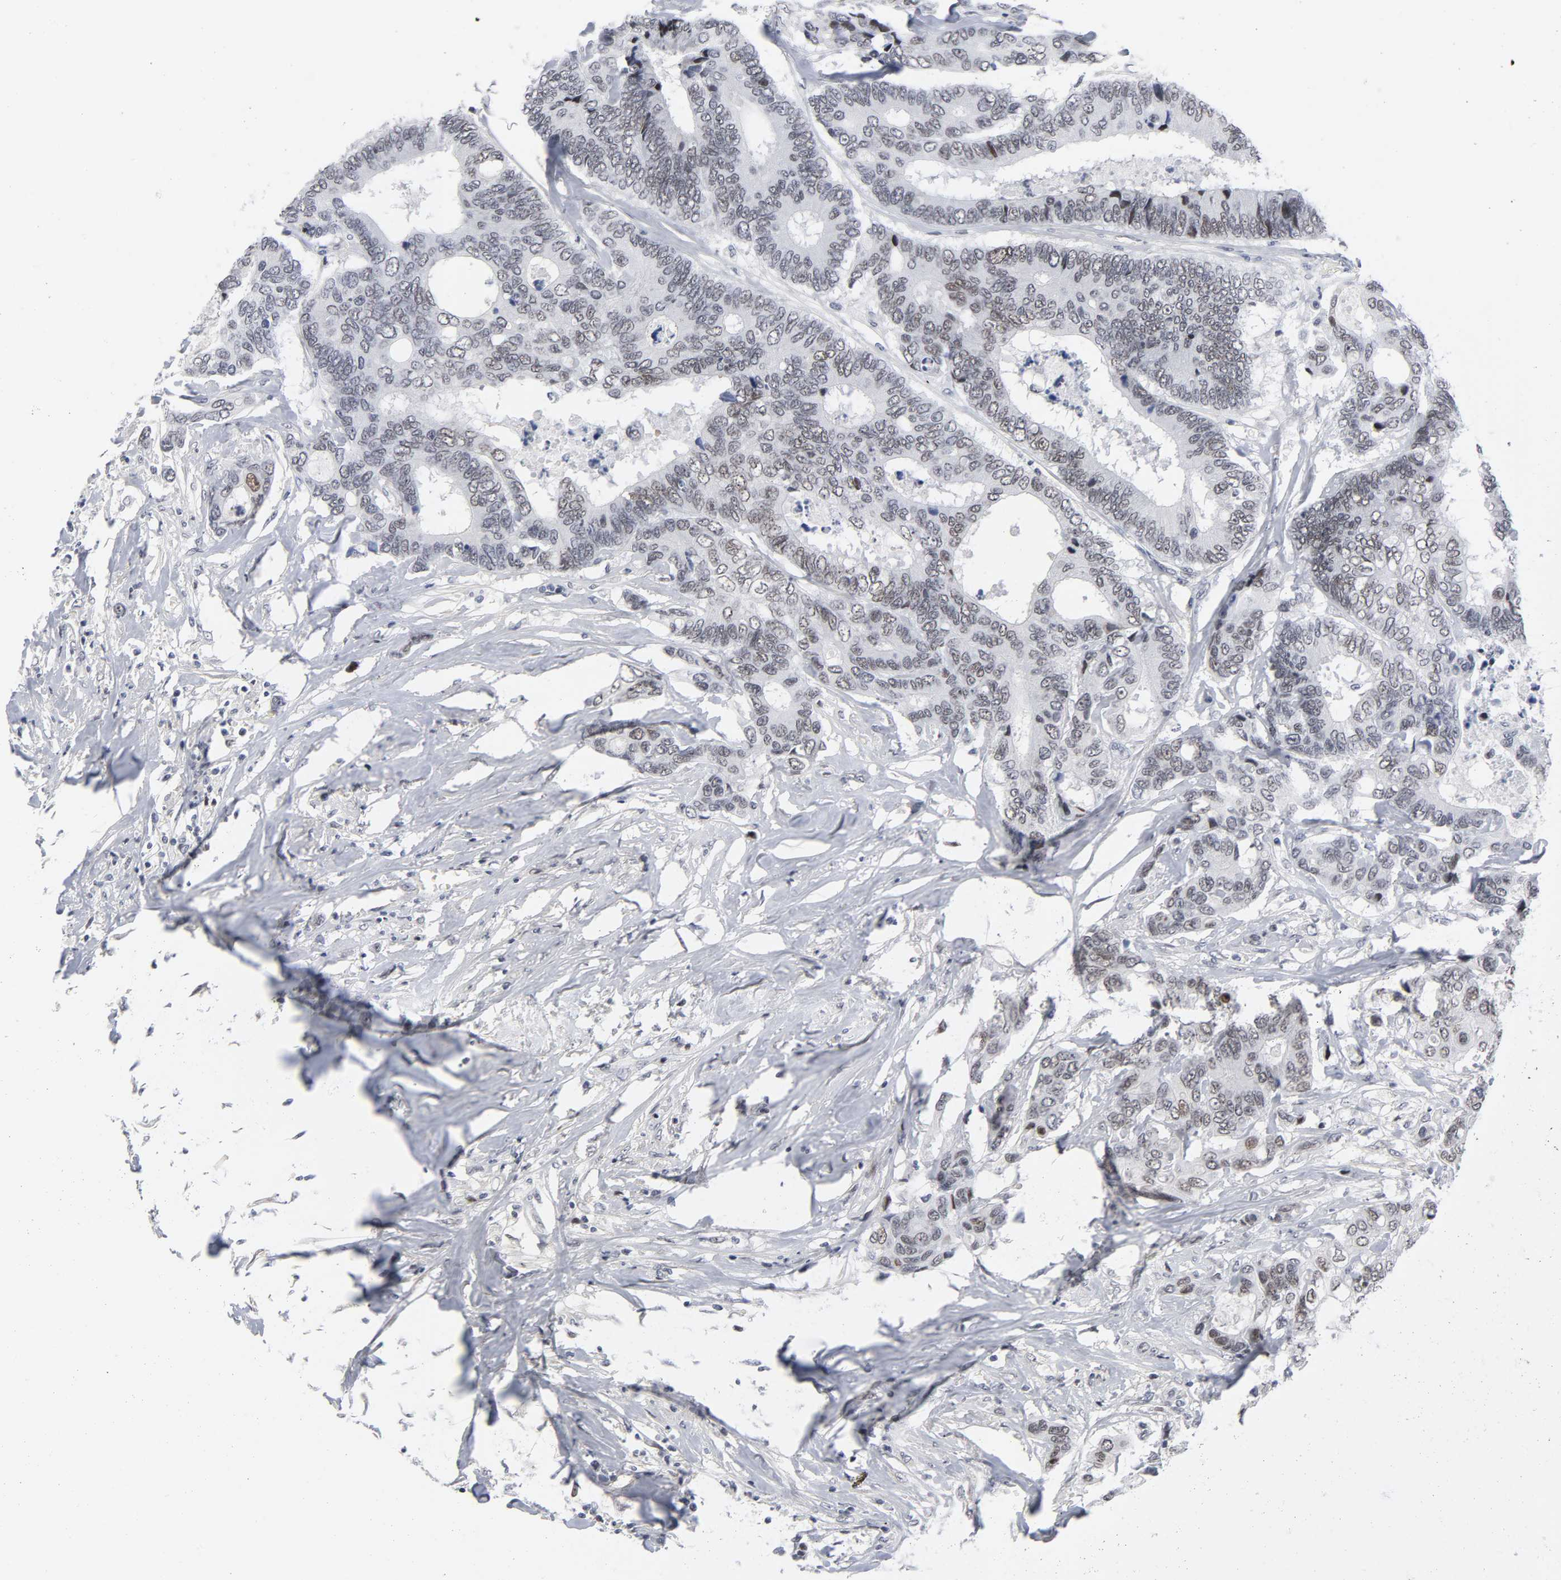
{"staining": {"intensity": "weak", "quantity": "25%-75%", "location": "cytoplasmic/membranous,nuclear"}, "tissue": "colorectal cancer", "cell_type": "Tumor cells", "image_type": "cancer", "snomed": [{"axis": "morphology", "description": "Adenocarcinoma, NOS"}, {"axis": "topography", "description": "Rectum"}], "caption": "Colorectal cancer tissue reveals weak cytoplasmic/membranous and nuclear expression in about 25%-75% of tumor cells, visualized by immunohistochemistry. The staining is performed using DAB (3,3'-diaminobenzidine) brown chromogen to label protein expression. The nuclei are counter-stained blue using hematoxylin.", "gene": "DIDO1", "patient": {"sex": "male", "age": 55}}